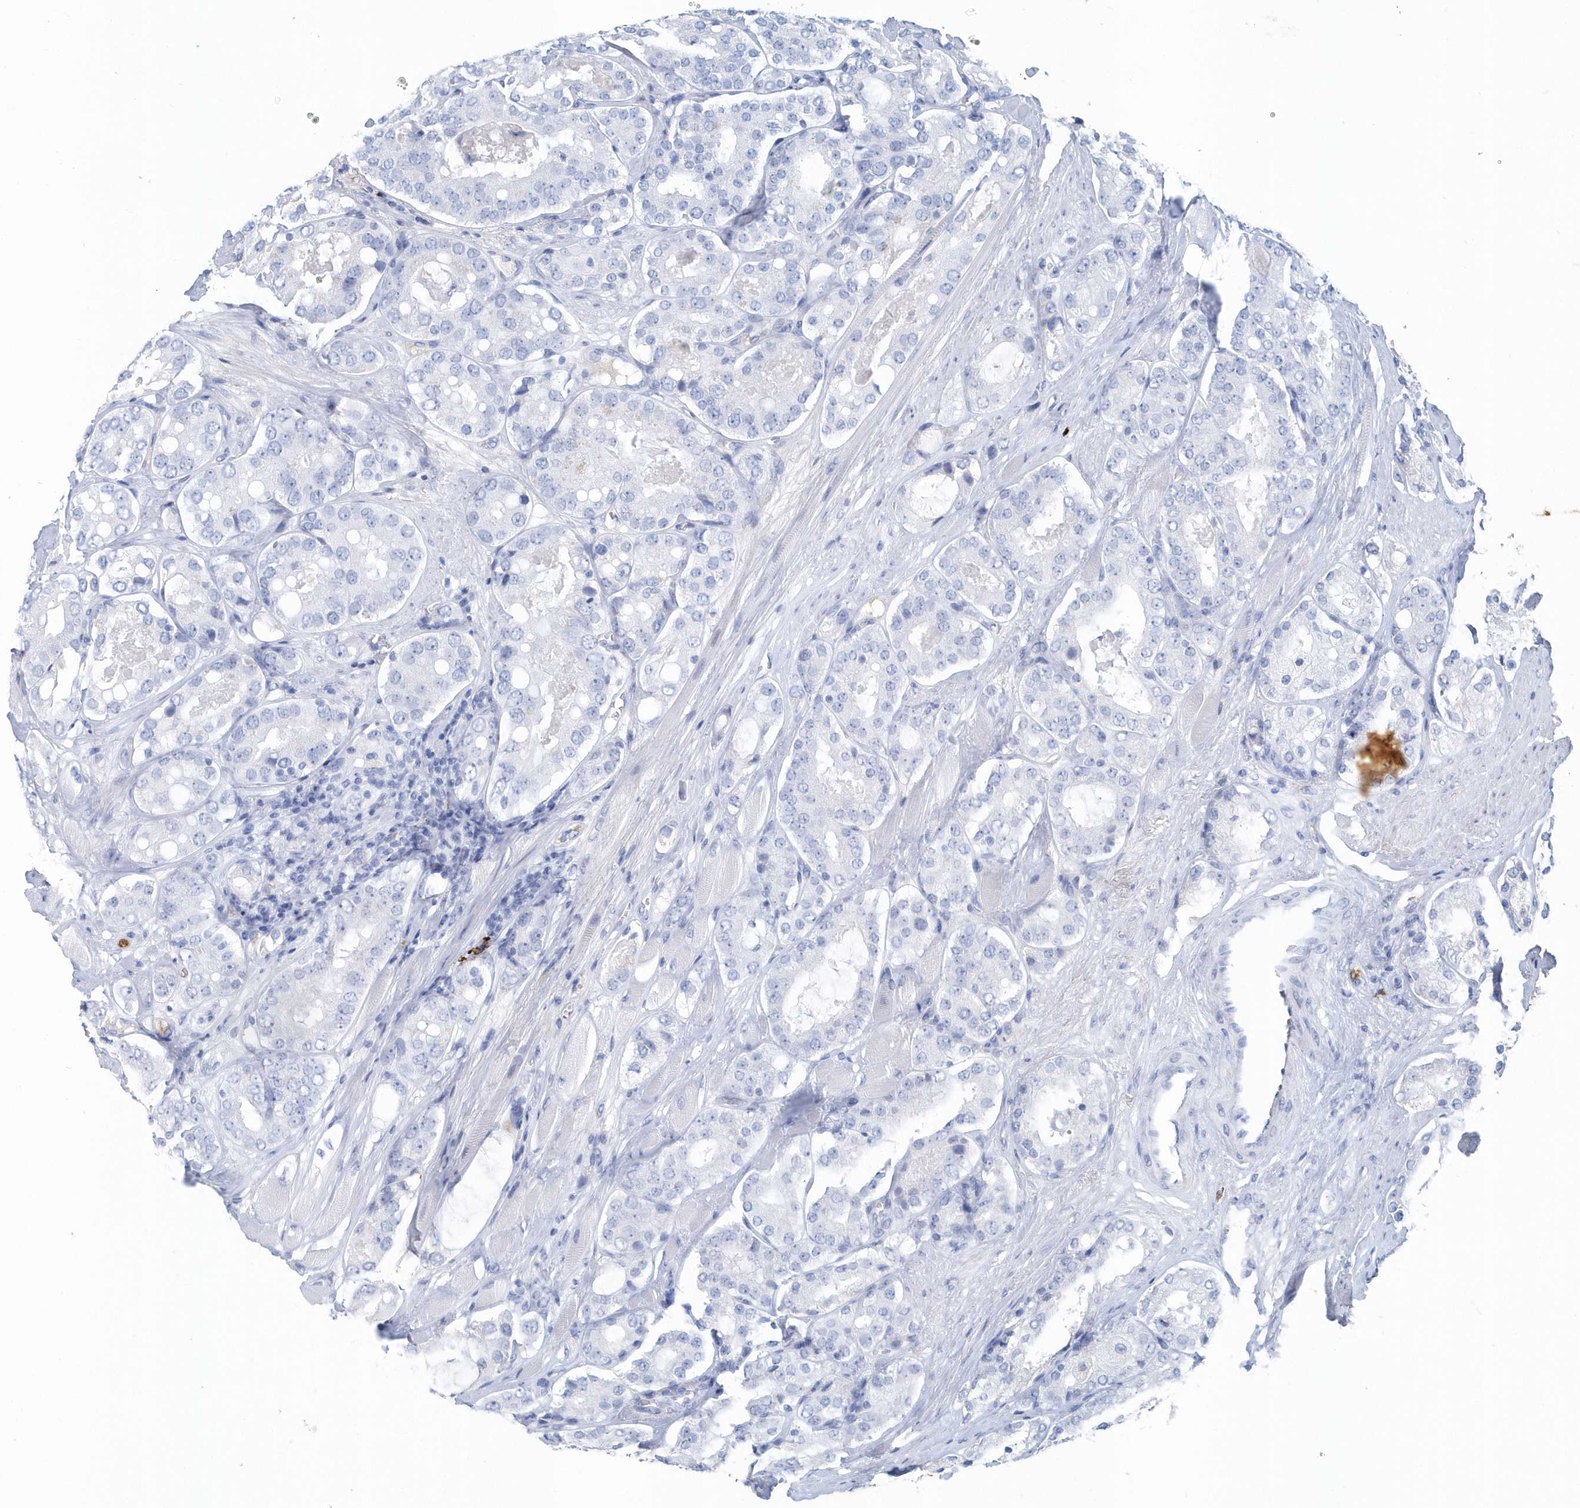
{"staining": {"intensity": "negative", "quantity": "none", "location": "none"}, "tissue": "prostate cancer", "cell_type": "Tumor cells", "image_type": "cancer", "snomed": [{"axis": "morphology", "description": "Adenocarcinoma, High grade"}, {"axis": "topography", "description": "Prostate"}], "caption": "Adenocarcinoma (high-grade) (prostate) was stained to show a protein in brown. There is no significant positivity in tumor cells.", "gene": "JCHAIN", "patient": {"sex": "male", "age": 65}}